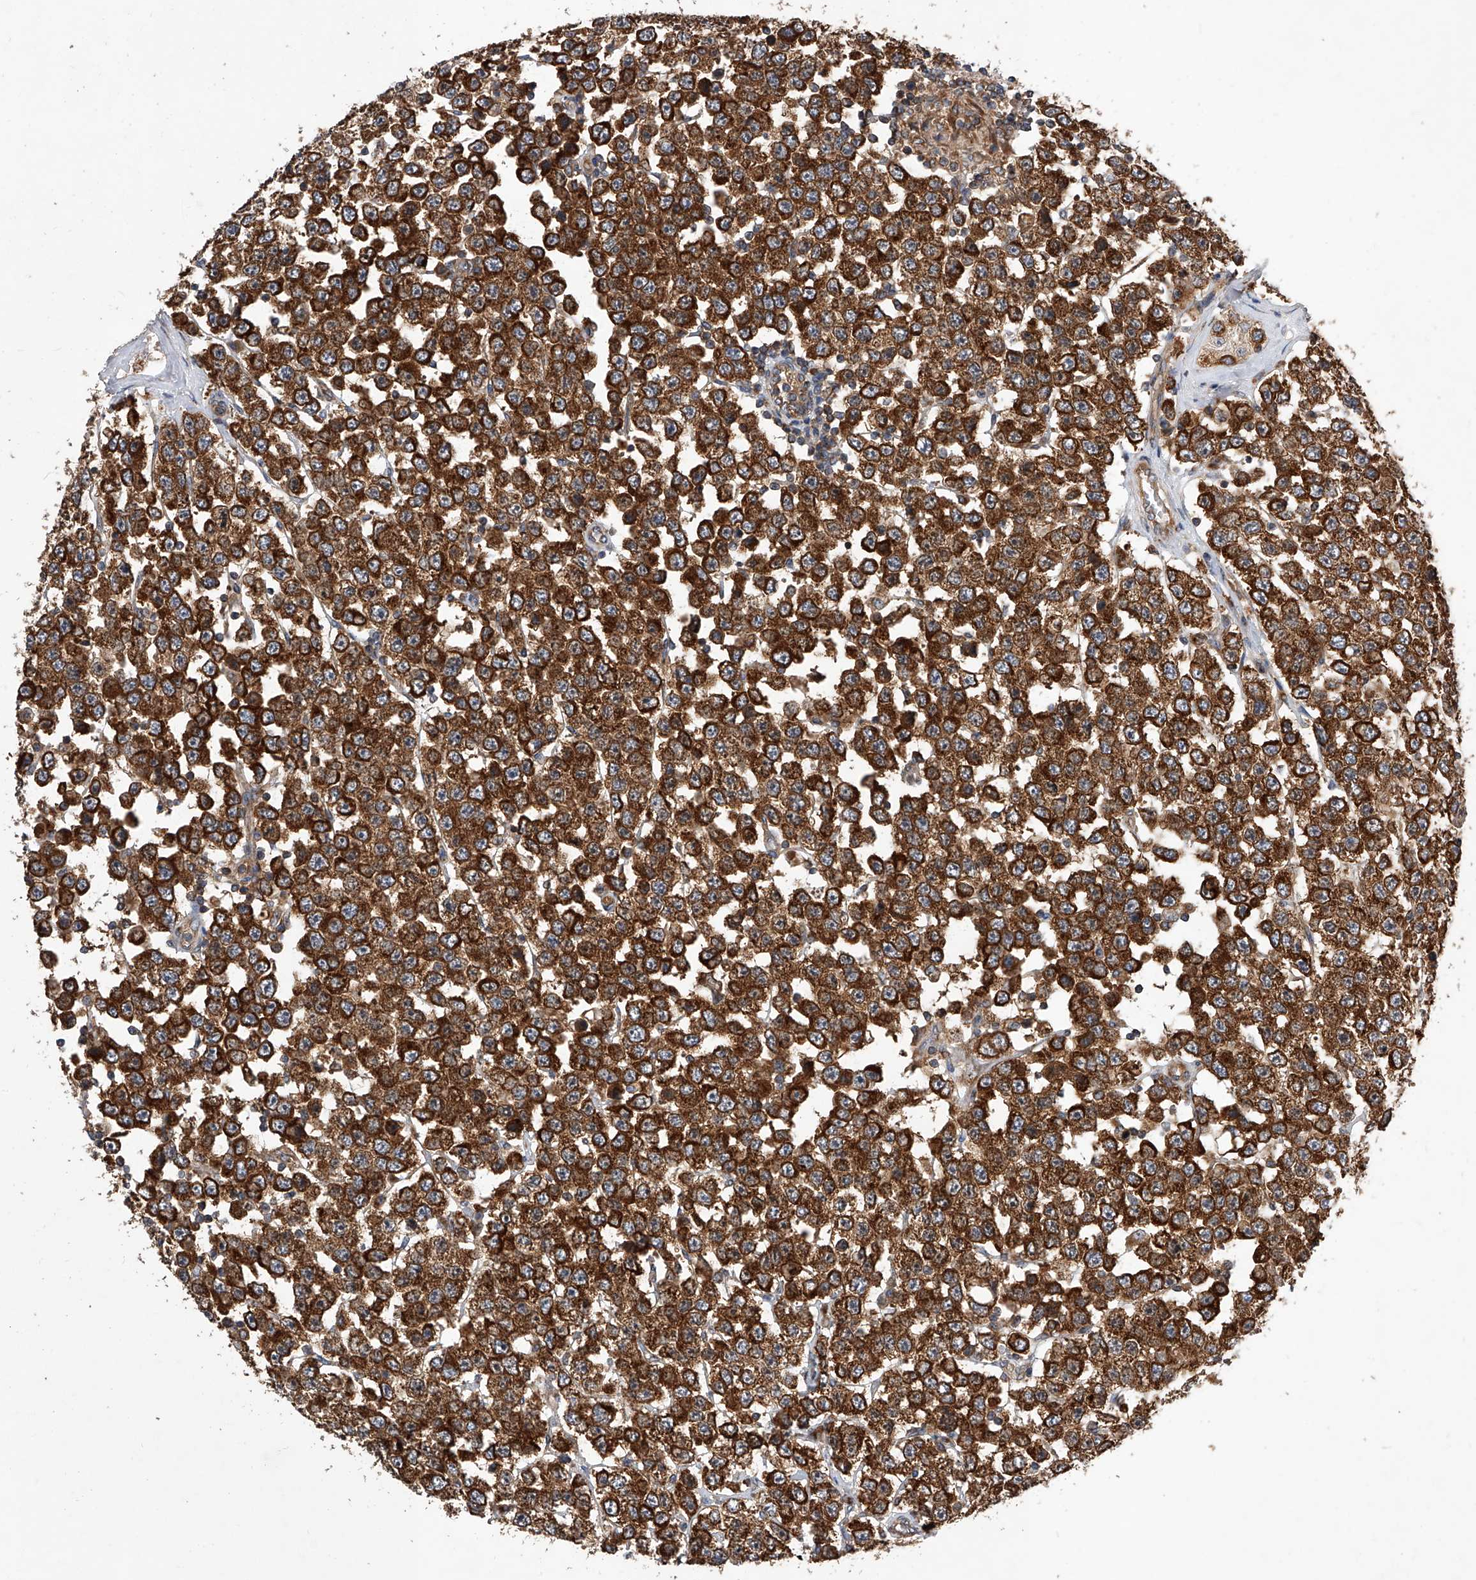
{"staining": {"intensity": "strong", "quantity": ">75%", "location": "cytoplasmic/membranous"}, "tissue": "testis cancer", "cell_type": "Tumor cells", "image_type": "cancer", "snomed": [{"axis": "morphology", "description": "Seminoma, NOS"}, {"axis": "topography", "description": "Testis"}], "caption": "Testis cancer (seminoma) stained for a protein demonstrates strong cytoplasmic/membranous positivity in tumor cells. The protein of interest is shown in brown color, while the nuclei are stained blue.", "gene": "CFAP410", "patient": {"sex": "male", "age": 28}}